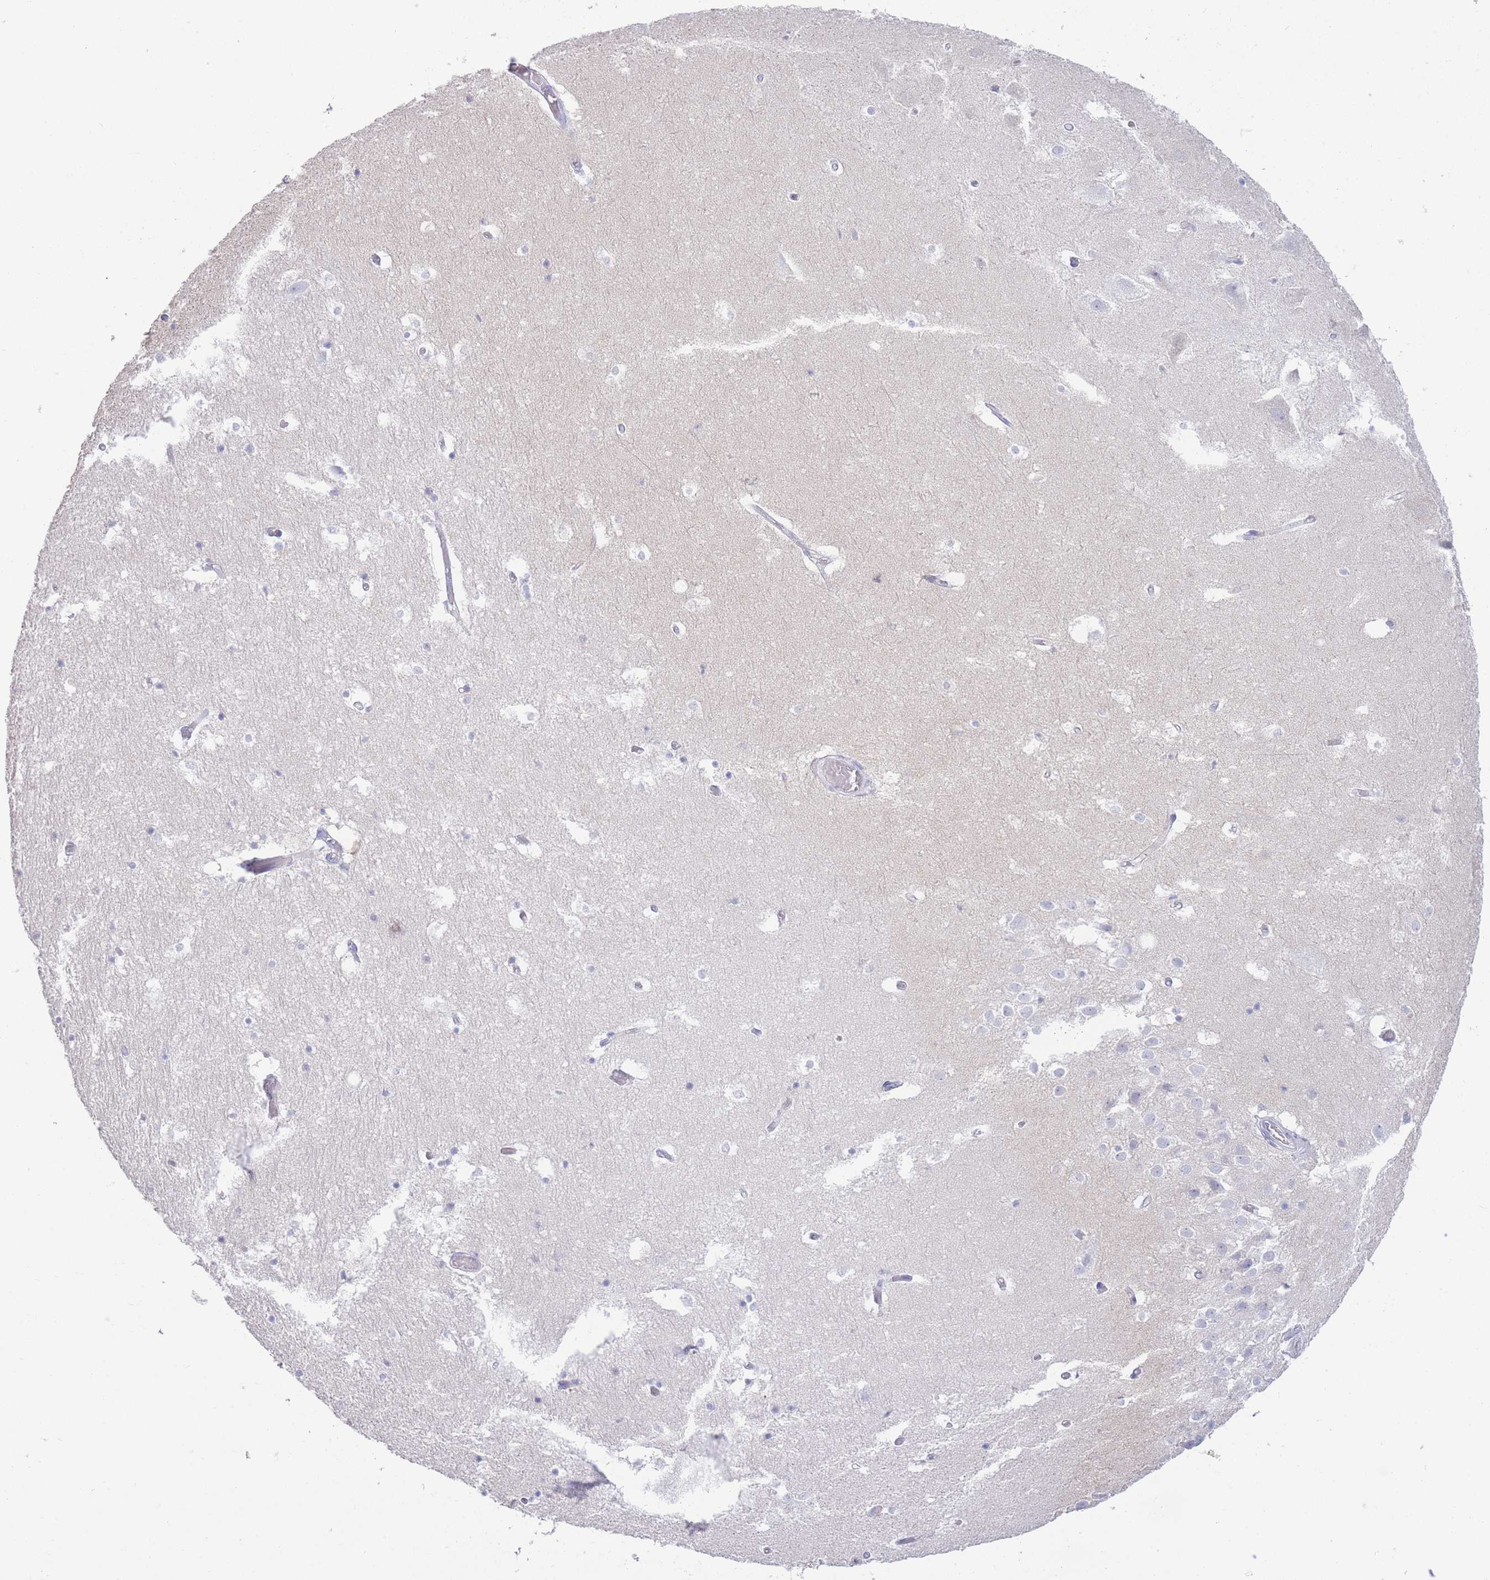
{"staining": {"intensity": "negative", "quantity": "none", "location": "none"}, "tissue": "hippocampus", "cell_type": "Glial cells", "image_type": "normal", "snomed": [{"axis": "morphology", "description": "Normal tissue, NOS"}, {"axis": "topography", "description": "Hippocampus"}], "caption": "Glial cells are negative for protein expression in benign human hippocampus.", "gene": "LRRC37A2", "patient": {"sex": "female", "age": 52}}